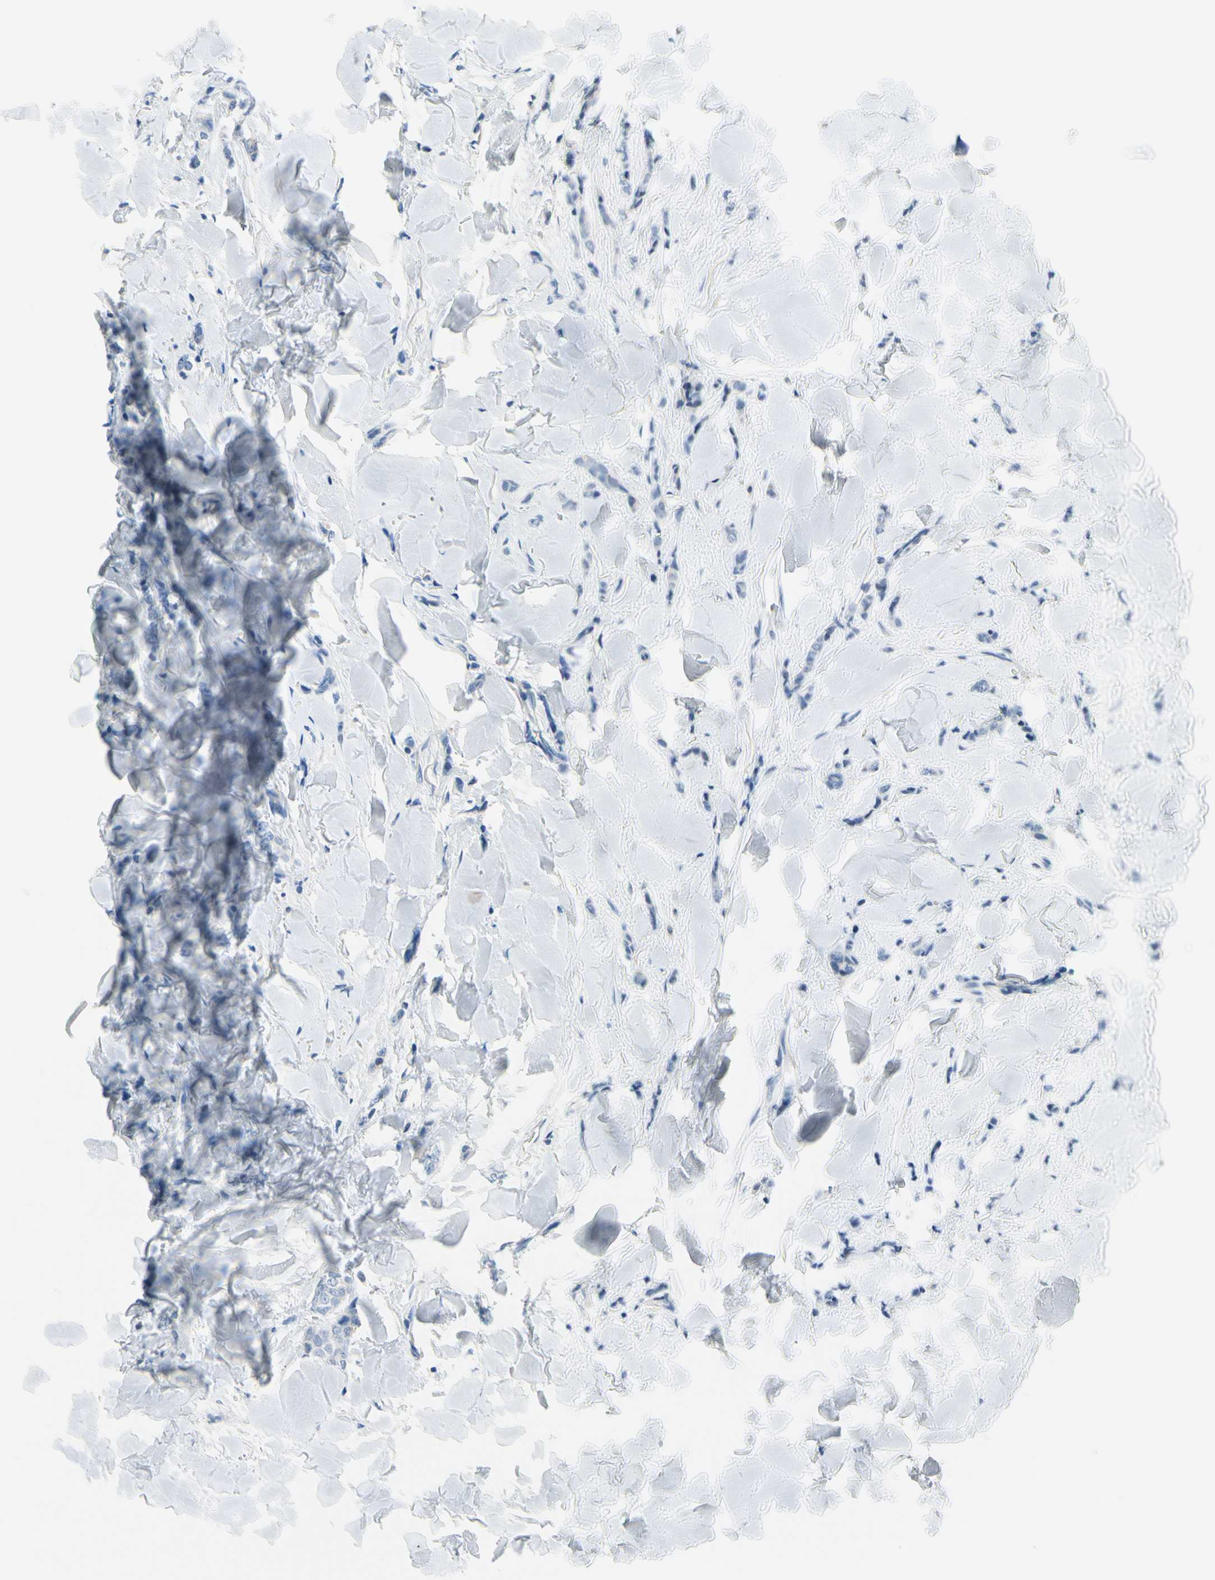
{"staining": {"intensity": "negative", "quantity": "none", "location": "none"}, "tissue": "breast cancer", "cell_type": "Tumor cells", "image_type": "cancer", "snomed": [{"axis": "morphology", "description": "Lobular carcinoma"}, {"axis": "topography", "description": "Skin"}, {"axis": "topography", "description": "Breast"}], "caption": "Histopathology image shows no protein staining in tumor cells of breast cancer tissue.", "gene": "PEBP1", "patient": {"sex": "female", "age": 46}}